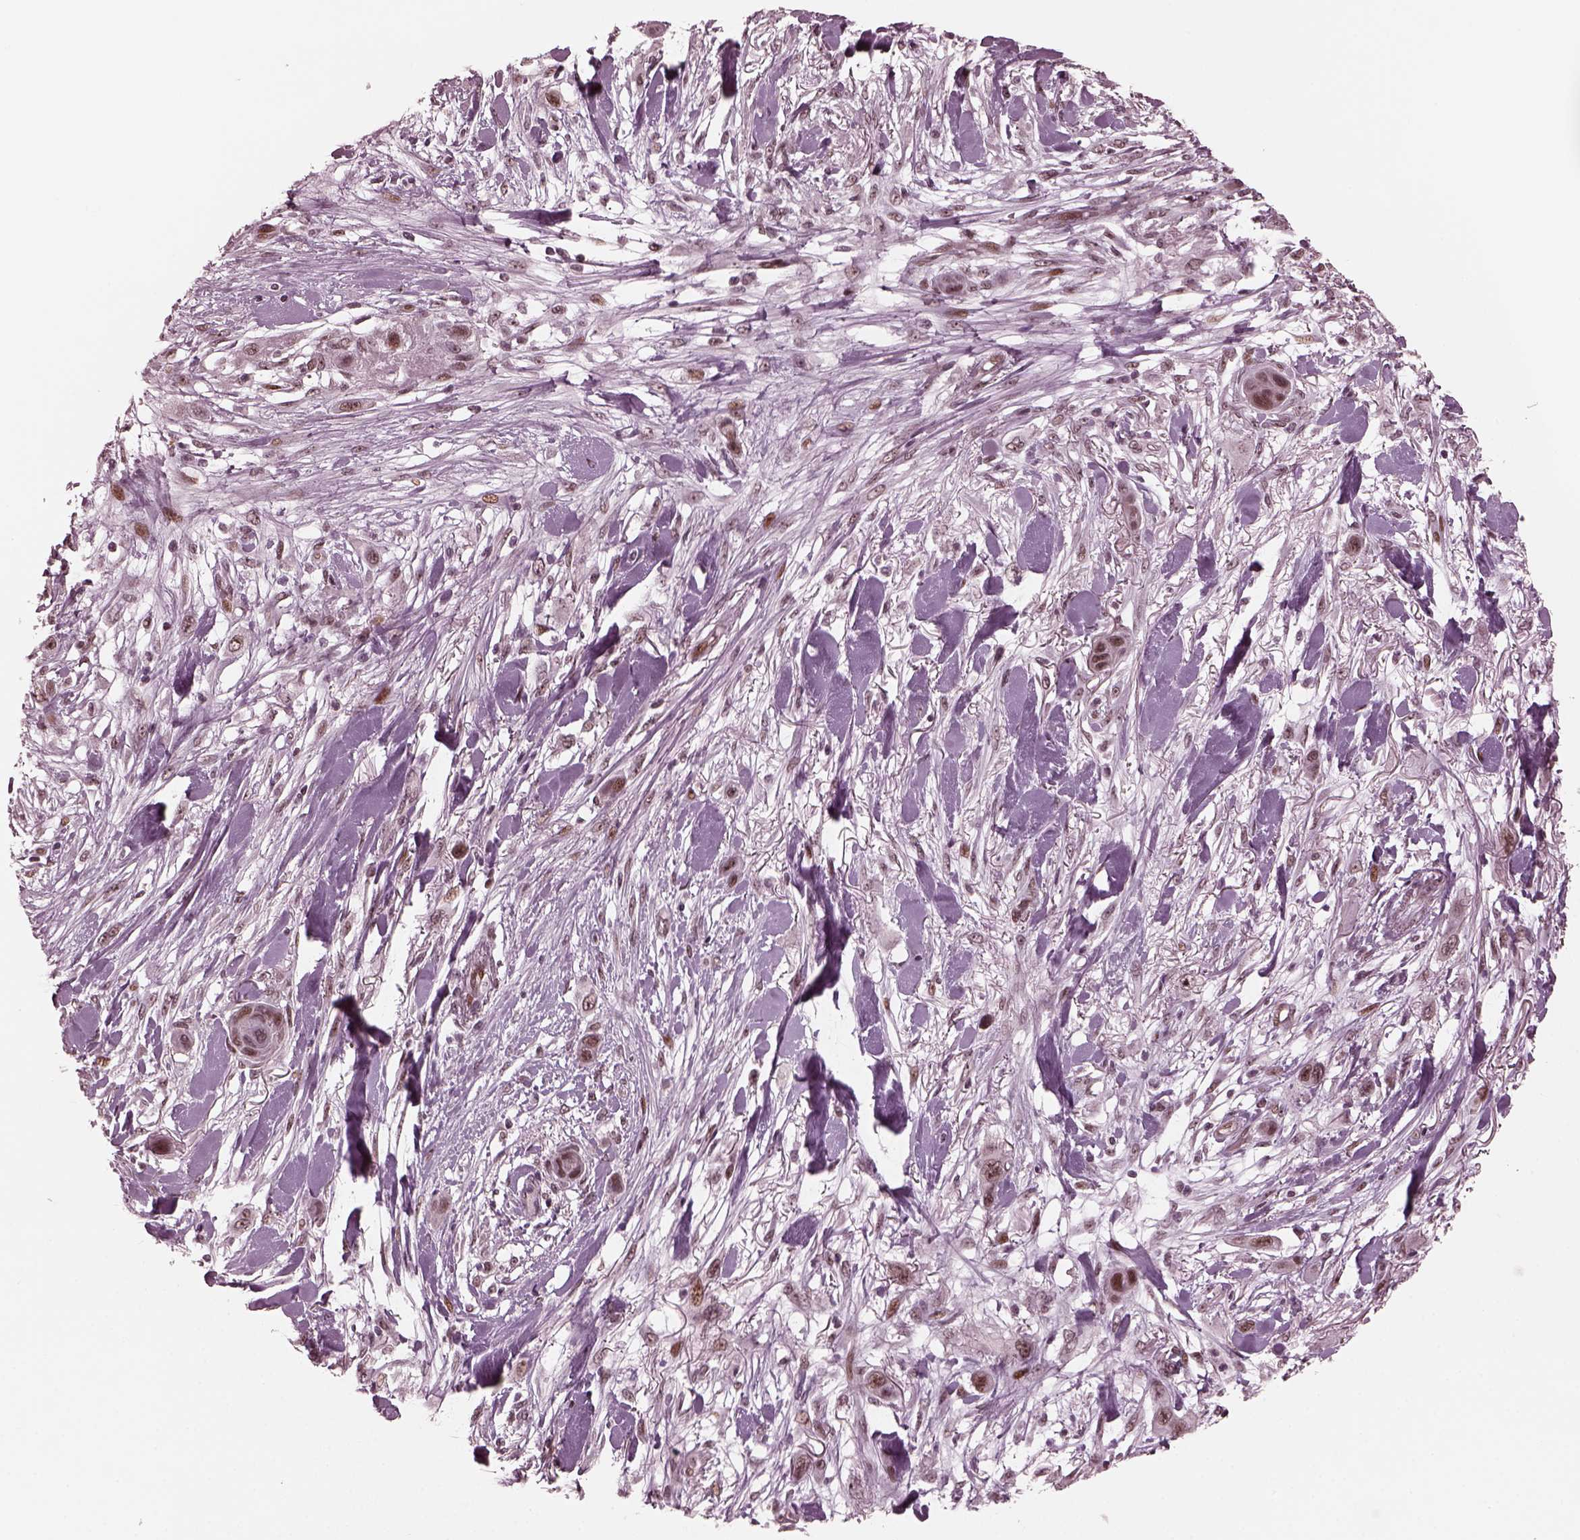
{"staining": {"intensity": "moderate", "quantity": "<25%", "location": "nuclear"}, "tissue": "skin cancer", "cell_type": "Tumor cells", "image_type": "cancer", "snomed": [{"axis": "morphology", "description": "Squamous cell carcinoma, NOS"}, {"axis": "topography", "description": "Skin"}], "caption": "Skin cancer (squamous cell carcinoma) was stained to show a protein in brown. There is low levels of moderate nuclear positivity in about <25% of tumor cells. (DAB IHC with brightfield microscopy, high magnification).", "gene": "TRIB3", "patient": {"sex": "male", "age": 79}}